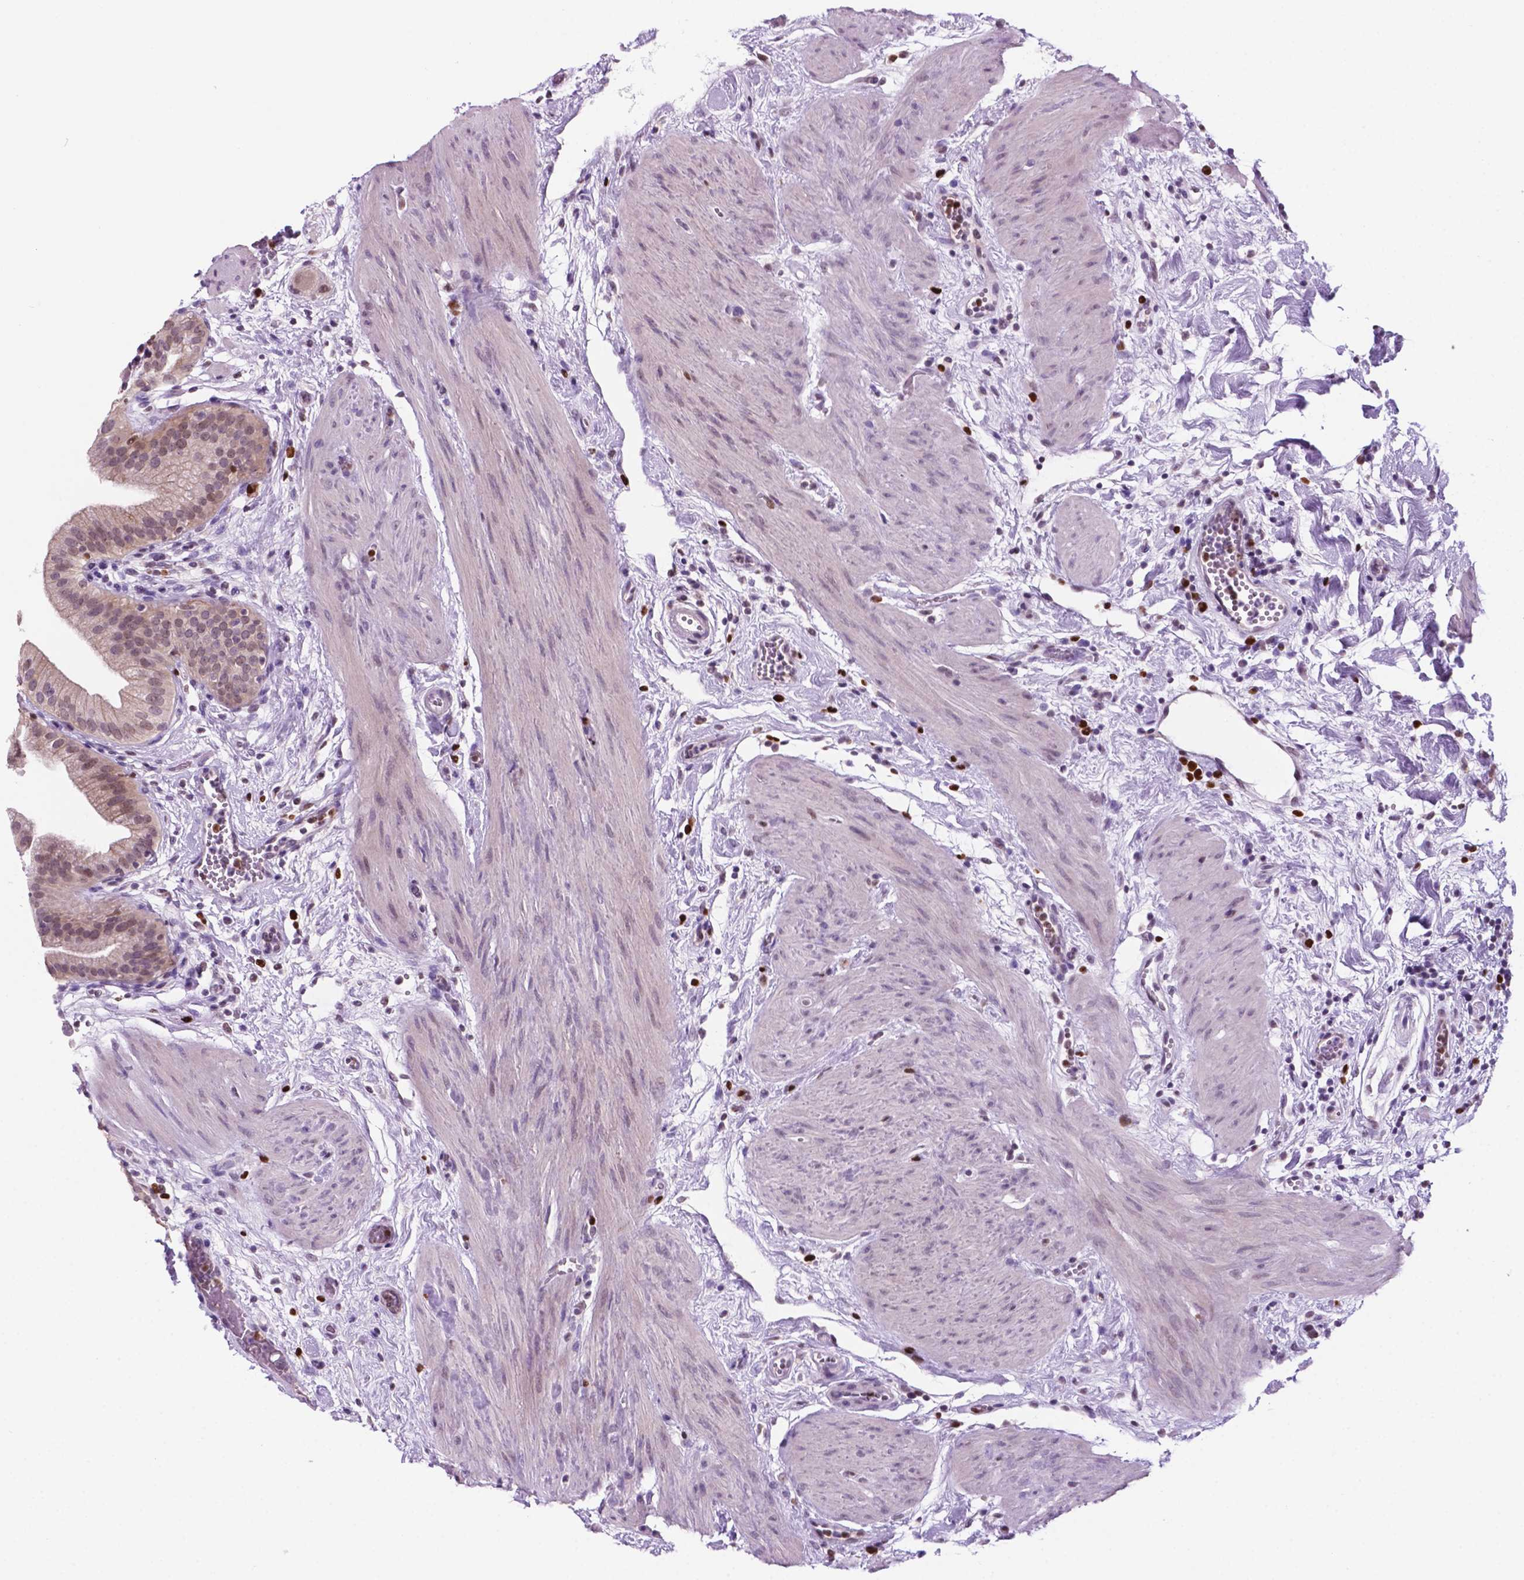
{"staining": {"intensity": "moderate", "quantity": "<25%", "location": "nuclear"}, "tissue": "gallbladder", "cell_type": "Glandular cells", "image_type": "normal", "snomed": [{"axis": "morphology", "description": "Normal tissue, NOS"}, {"axis": "topography", "description": "Gallbladder"}], "caption": "Protein staining of unremarkable gallbladder exhibits moderate nuclear staining in approximately <25% of glandular cells.", "gene": "NCAPH2", "patient": {"sex": "female", "age": 65}}